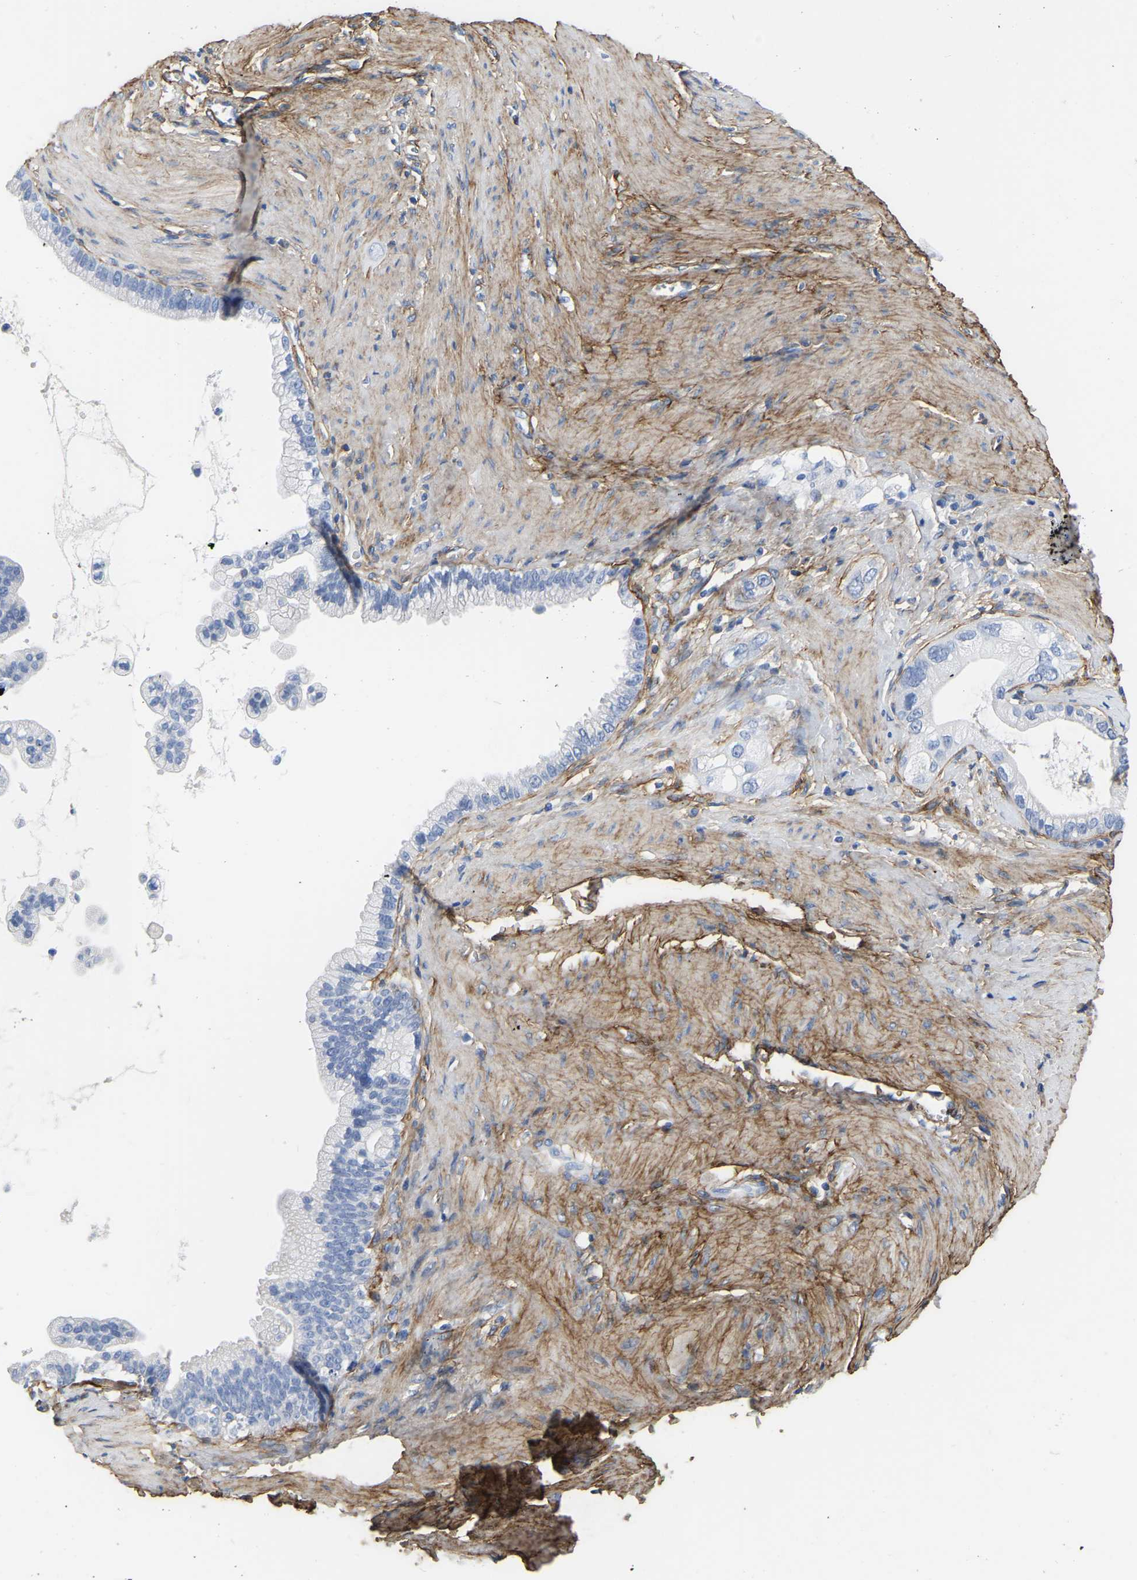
{"staining": {"intensity": "negative", "quantity": "none", "location": "none"}, "tissue": "pancreatic cancer", "cell_type": "Tumor cells", "image_type": "cancer", "snomed": [{"axis": "morphology", "description": "Adenocarcinoma, NOS"}, {"axis": "topography", "description": "Pancreas"}], "caption": "The image shows no staining of tumor cells in pancreatic adenocarcinoma.", "gene": "COL6A1", "patient": {"sex": "male", "age": 69}}